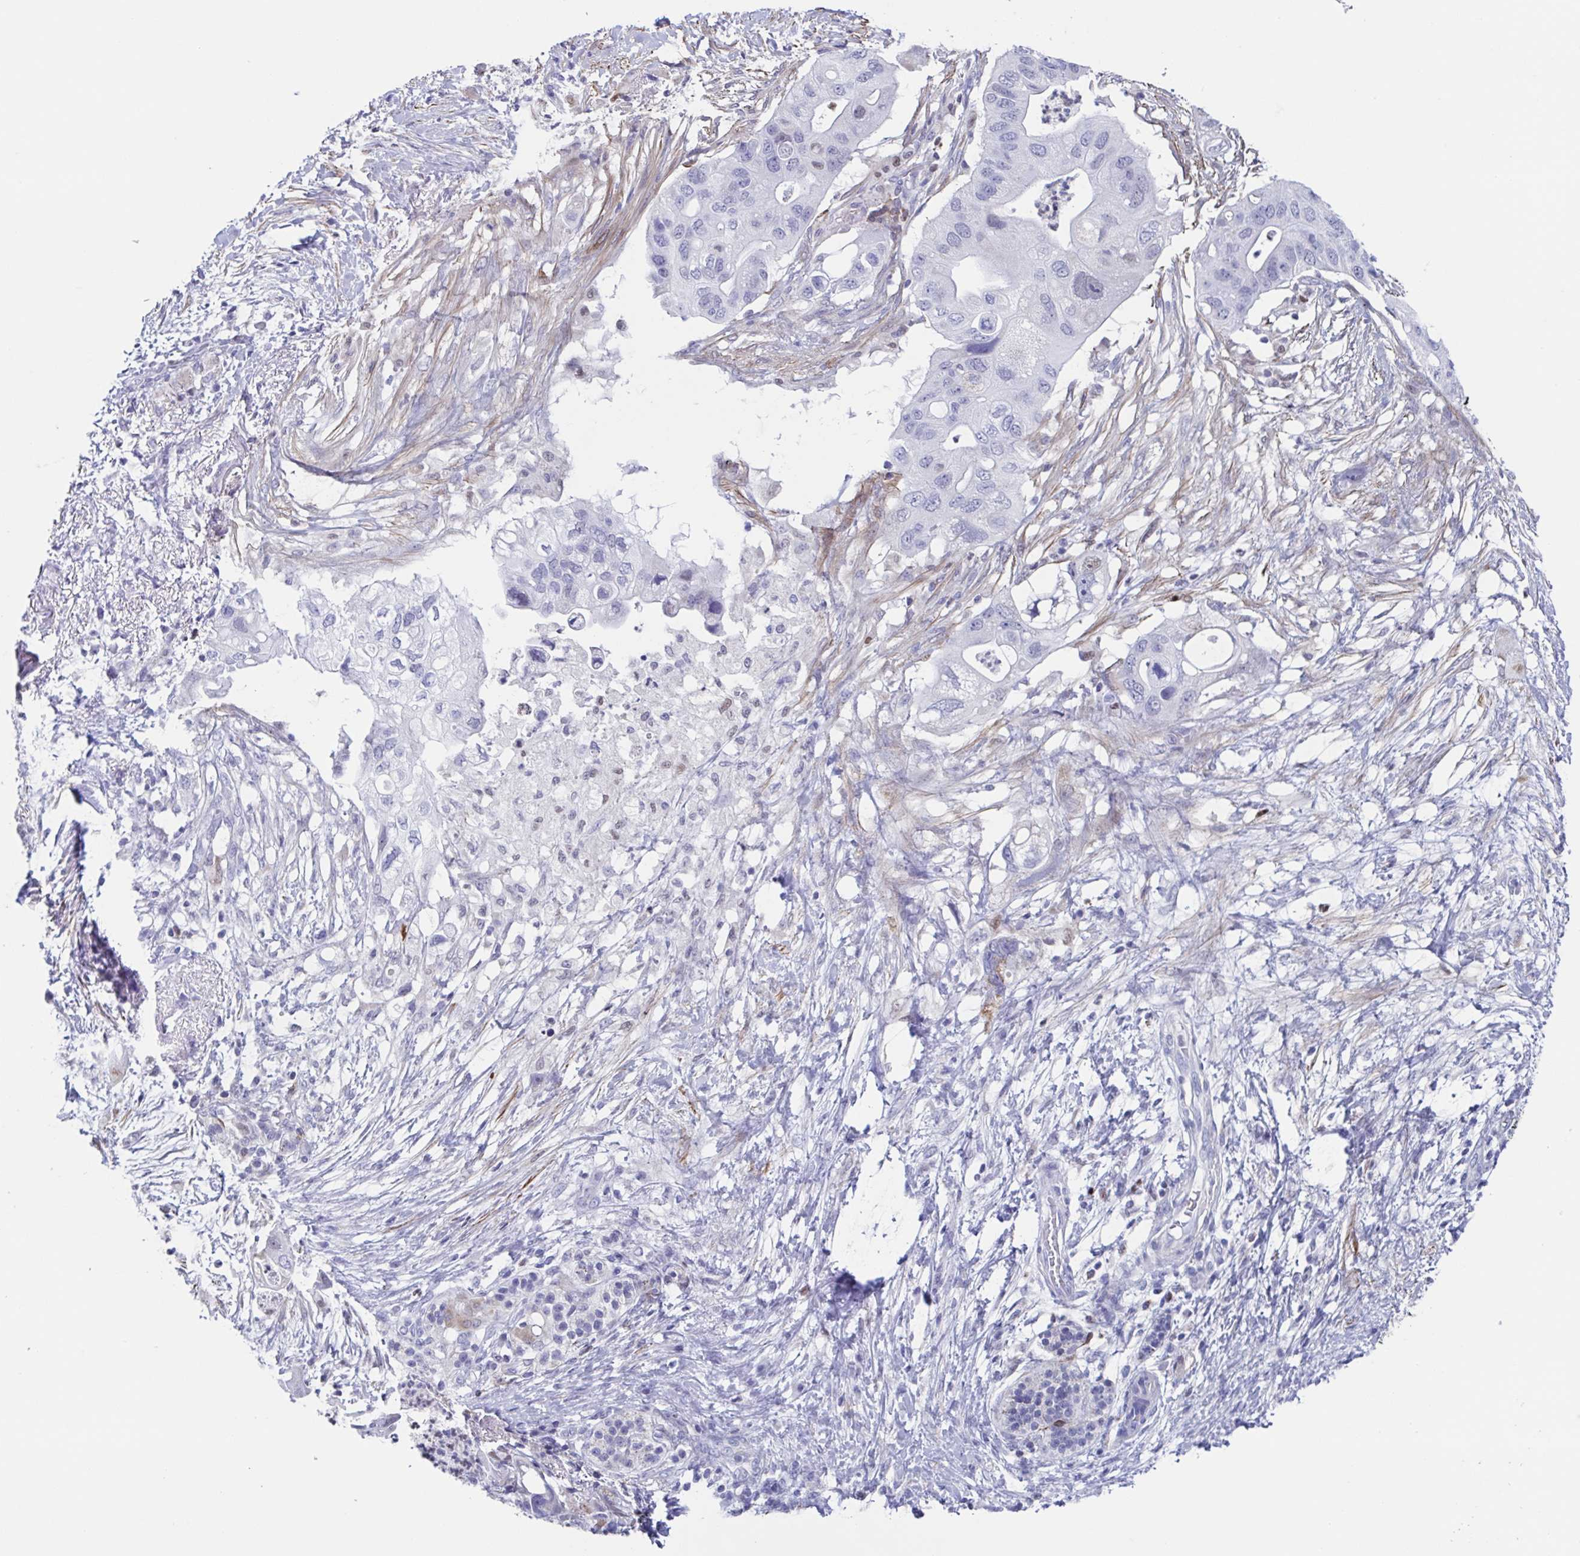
{"staining": {"intensity": "negative", "quantity": "none", "location": "none"}, "tissue": "pancreatic cancer", "cell_type": "Tumor cells", "image_type": "cancer", "snomed": [{"axis": "morphology", "description": "Adenocarcinoma, NOS"}, {"axis": "topography", "description": "Pancreas"}], "caption": "An image of adenocarcinoma (pancreatic) stained for a protein displays no brown staining in tumor cells.", "gene": "PBOV1", "patient": {"sex": "female", "age": 72}}